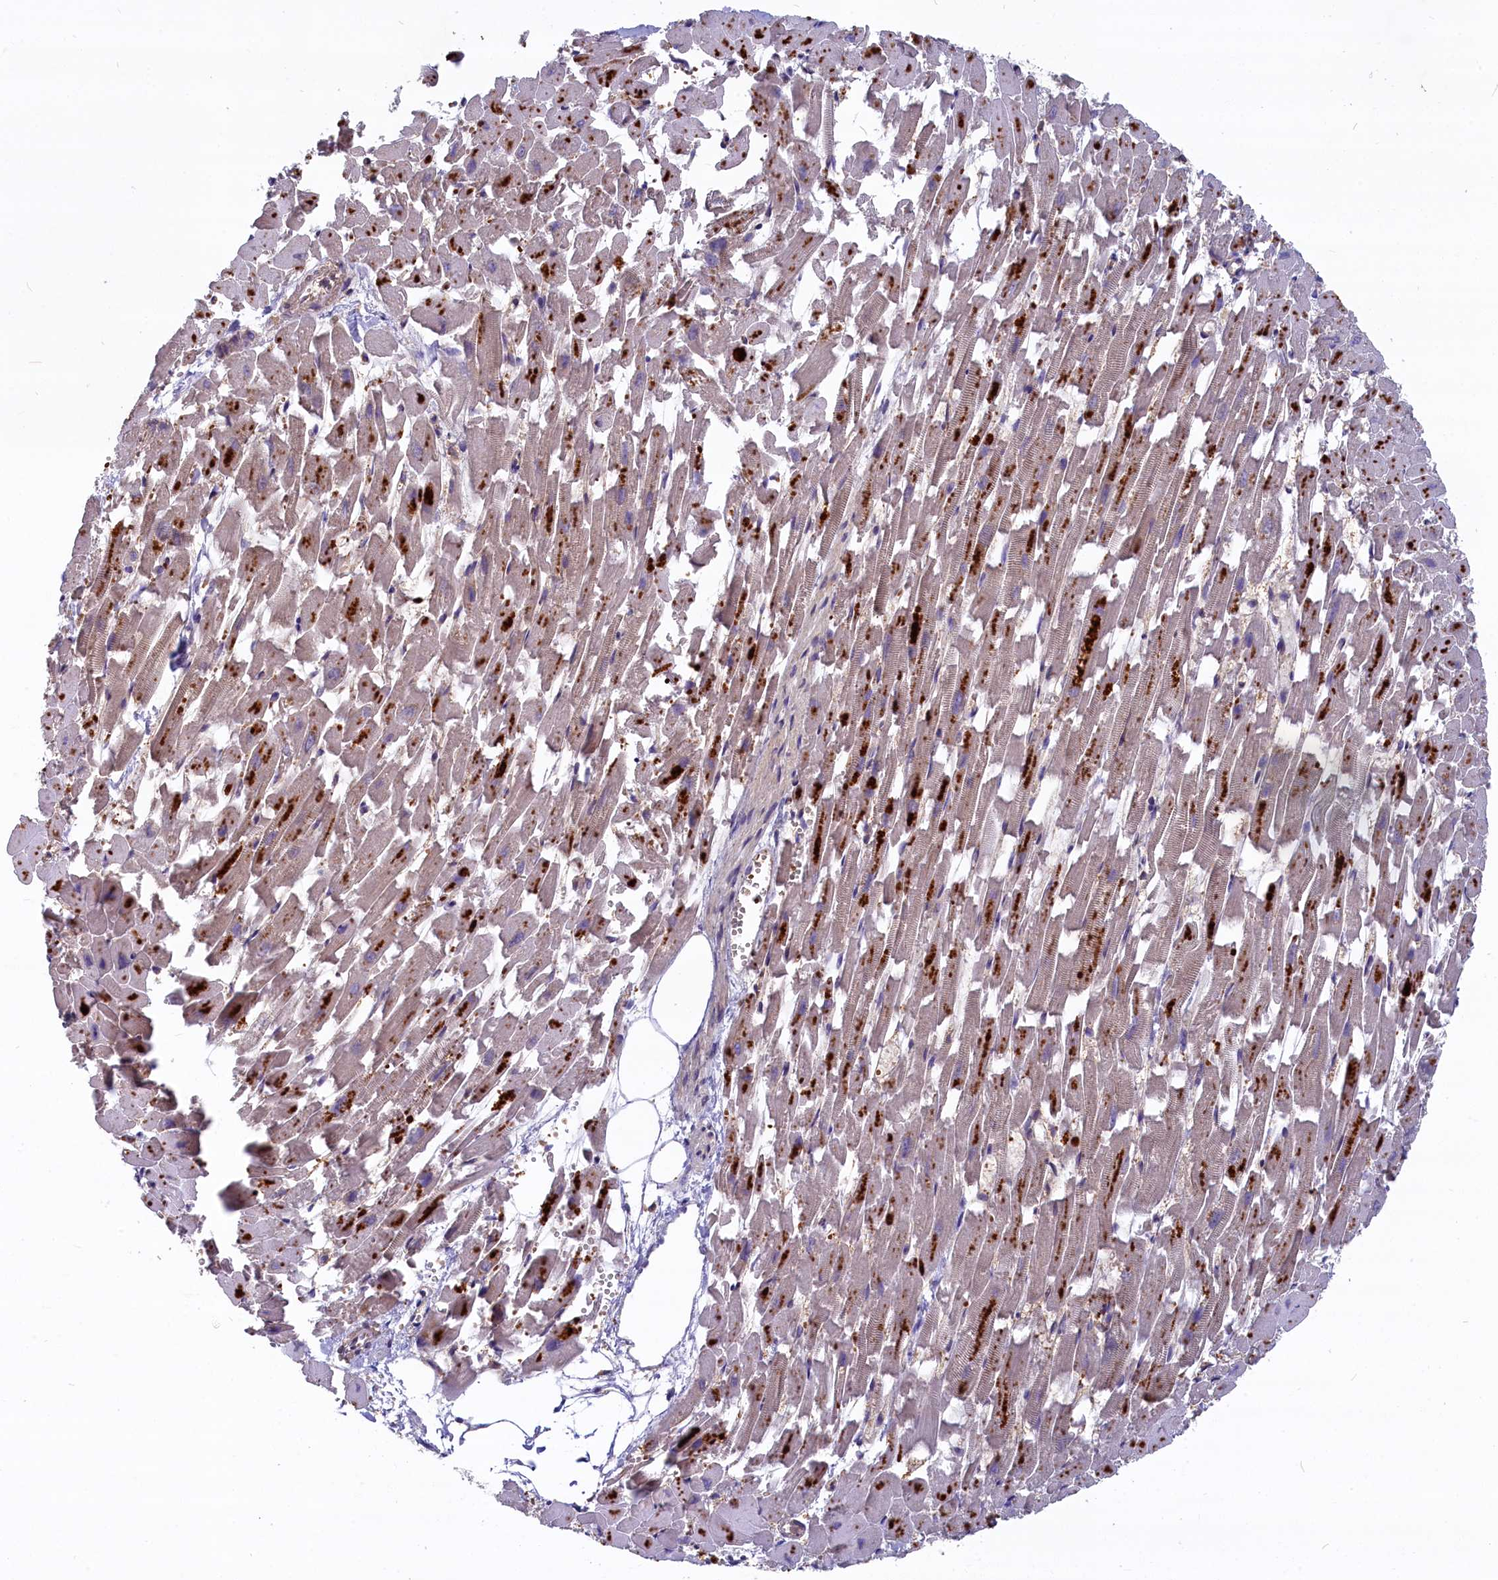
{"staining": {"intensity": "strong", "quantity": "25%-75%", "location": "cytoplasmic/membranous"}, "tissue": "heart muscle", "cell_type": "Cardiomyocytes", "image_type": "normal", "snomed": [{"axis": "morphology", "description": "Normal tissue, NOS"}, {"axis": "topography", "description": "Heart"}], "caption": "Human heart muscle stained with a brown dye displays strong cytoplasmic/membranous positive expression in about 25%-75% of cardiomyocytes.", "gene": "MYO9B", "patient": {"sex": "female", "age": 64}}